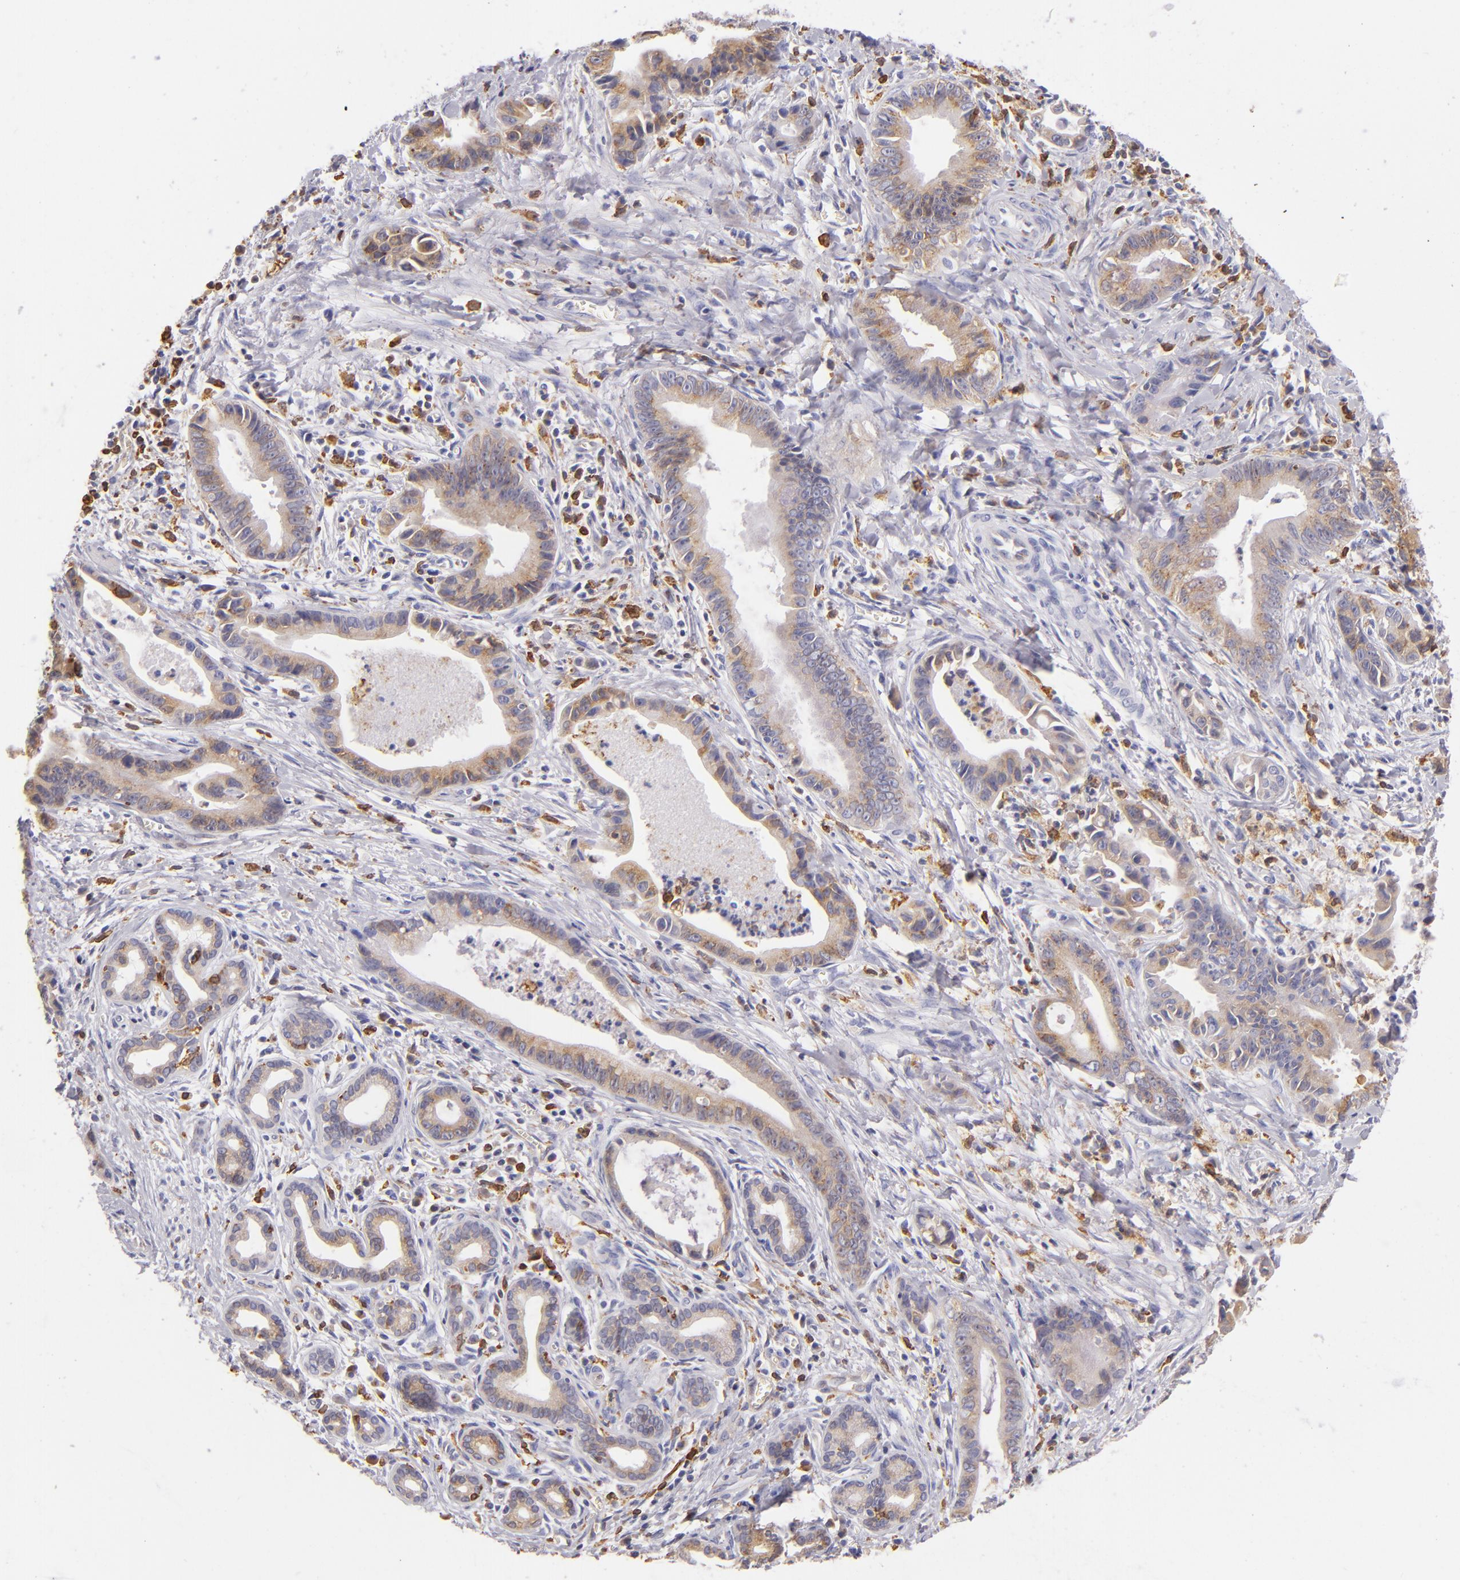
{"staining": {"intensity": "weak", "quantity": "25%-75%", "location": "cytoplasmic/membranous"}, "tissue": "liver cancer", "cell_type": "Tumor cells", "image_type": "cancer", "snomed": [{"axis": "morphology", "description": "Cholangiocarcinoma"}, {"axis": "topography", "description": "Liver"}], "caption": "Liver cancer (cholangiocarcinoma) was stained to show a protein in brown. There is low levels of weak cytoplasmic/membranous positivity in about 25%-75% of tumor cells.", "gene": "CD74", "patient": {"sex": "female", "age": 55}}